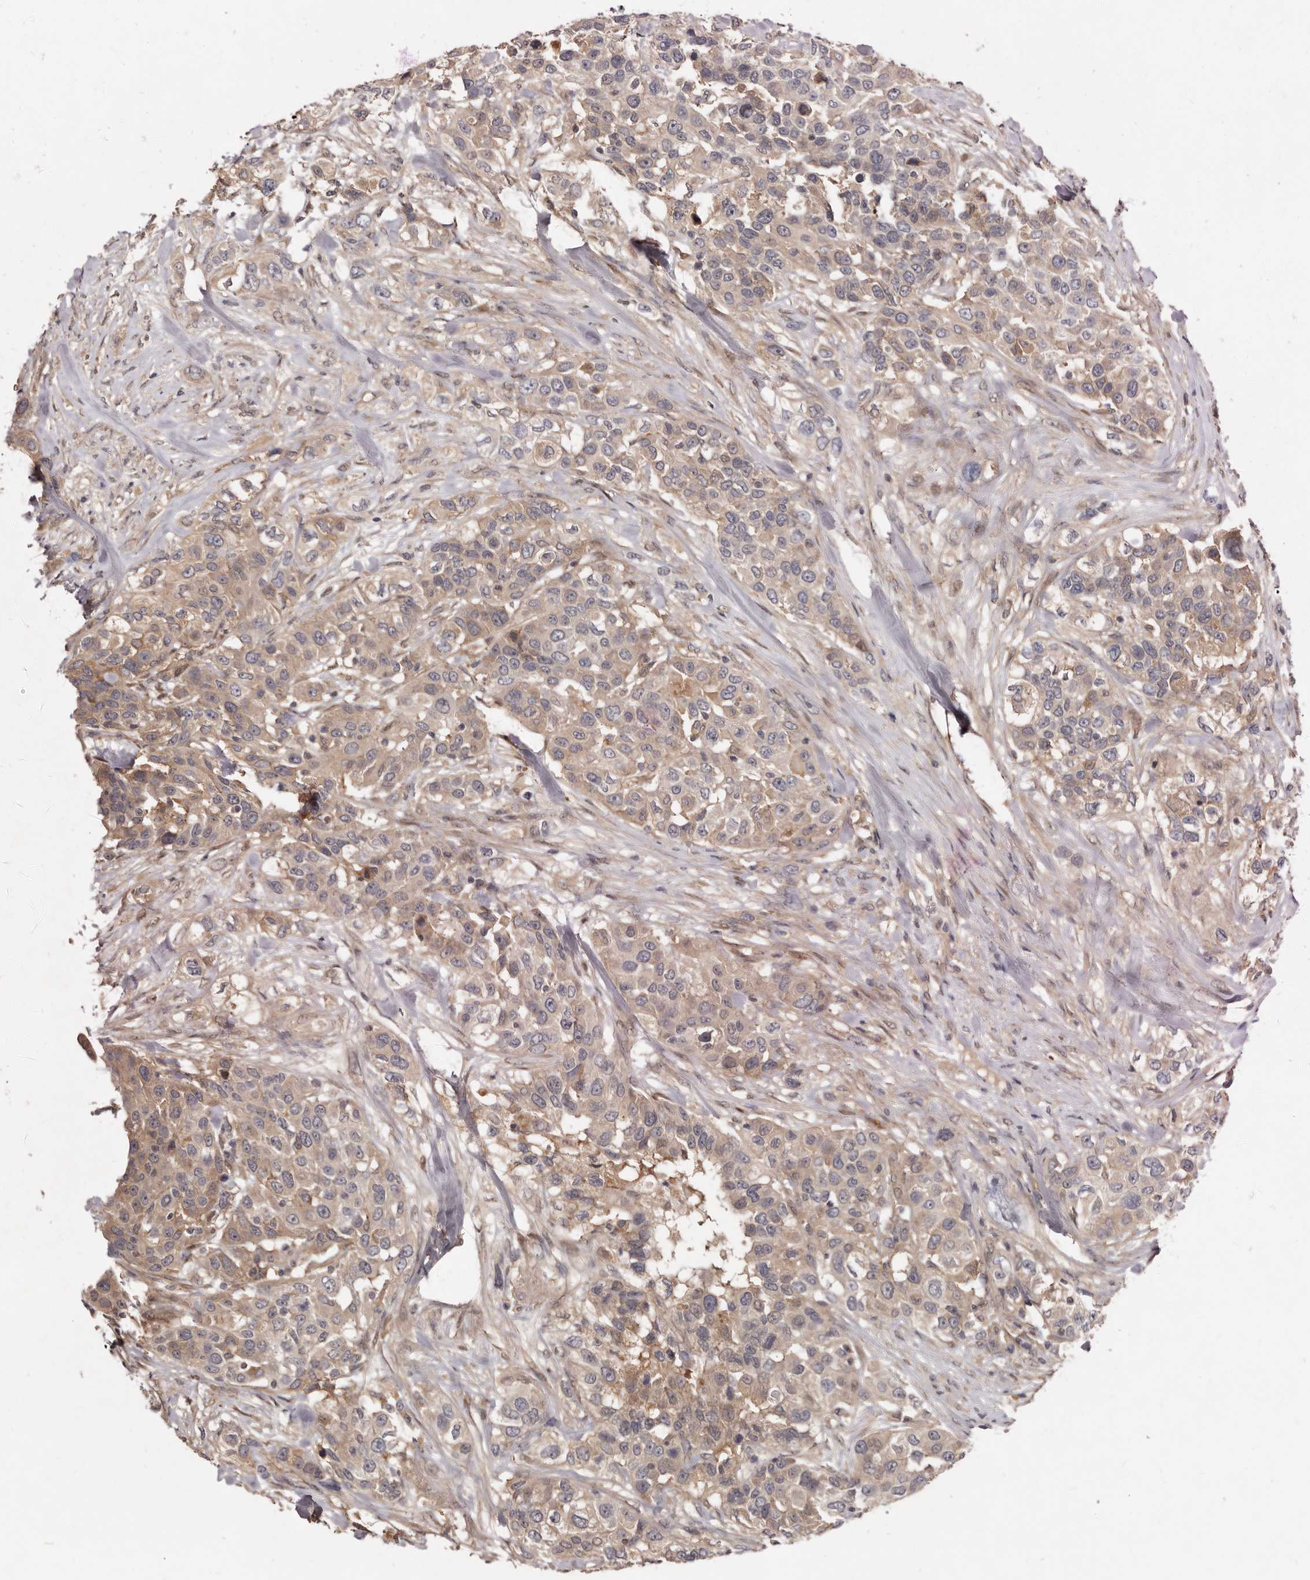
{"staining": {"intensity": "weak", "quantity": ">75%", "location": "cytoplasmic/membranous"}, "tissue": "urothelial cancer", "cell_type": "Tumor cells", "image_type": "cancer", "snomed": [{"axis": "morphology", "description": "Urothelial carcinoma, High grade"}, {"axis": "topography", "description": "Urinary bladder"}], "caption": "This is a histology image of immunohistochemistry (IHC) staining of high-grade urothelial carcinoma, which shows weak positivity in the cytoplasmic/membranous of tumor cells.", "gene": "INAVA", "patient": {"sex": "female", "age": 80}}